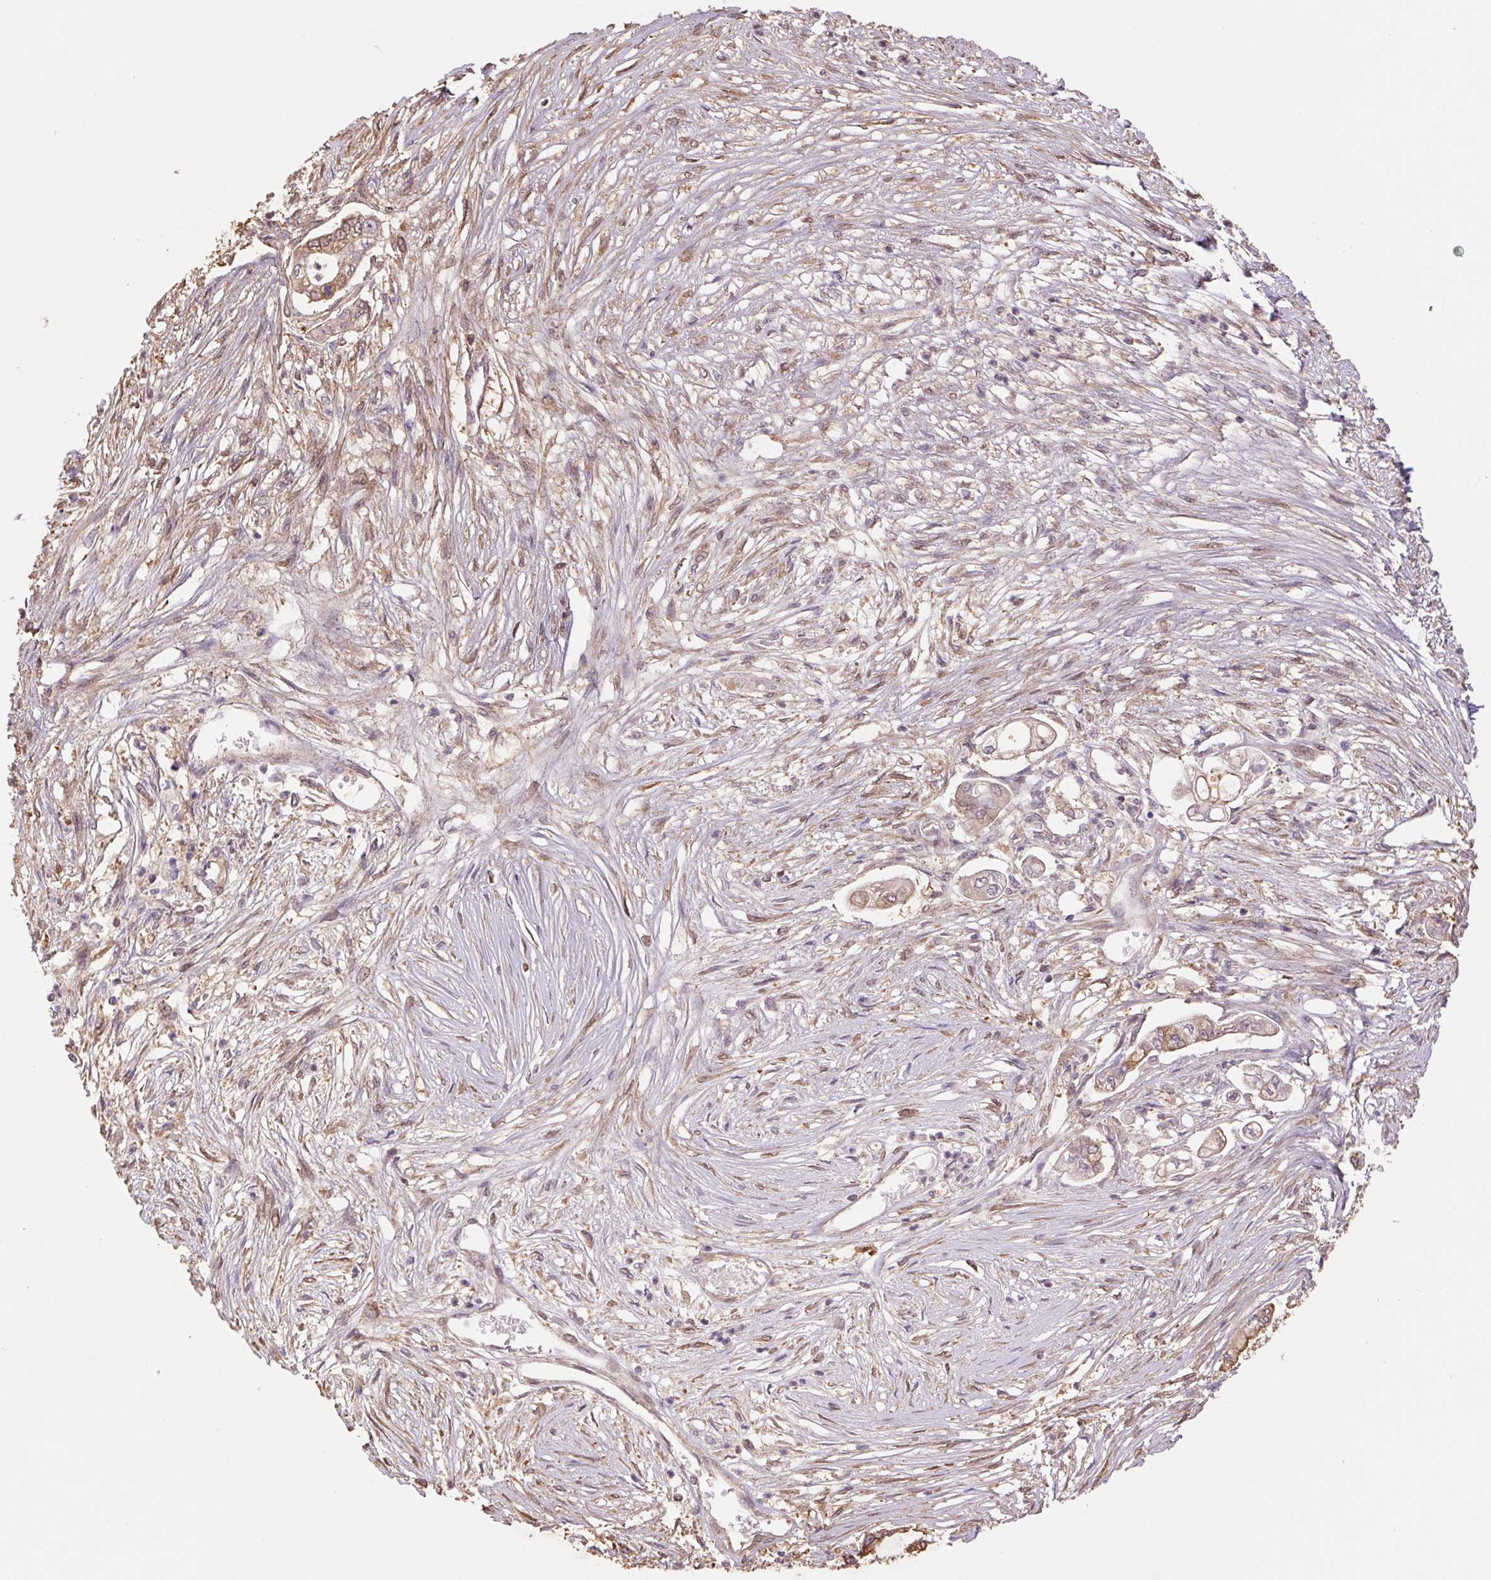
{"staining": {"intensity": "moderate", "quantity": "25%-75%", "location": "cytoplasmic/membranous"}, "tissue": "pancreatic cancer", "cell_type": "Tumor cells", "image_type": "cancer", "snomed": [{"axis": "morphology", "description": "Adenocarcinoma, NOS"}, {"axis": "topography", "description": "Pancreas"}], "caption": "DAB immunohistochemical staining of pancreatic cancer (adenocarcinoma) demonstrates moderate cytoplasmic/membranous protein staining in approximately 25%-75% of tumor cells. (IHC, brightfield microscopy, high magnification).", "gene": "CUTA", "patient": {"sex": "female", "age": 69}}